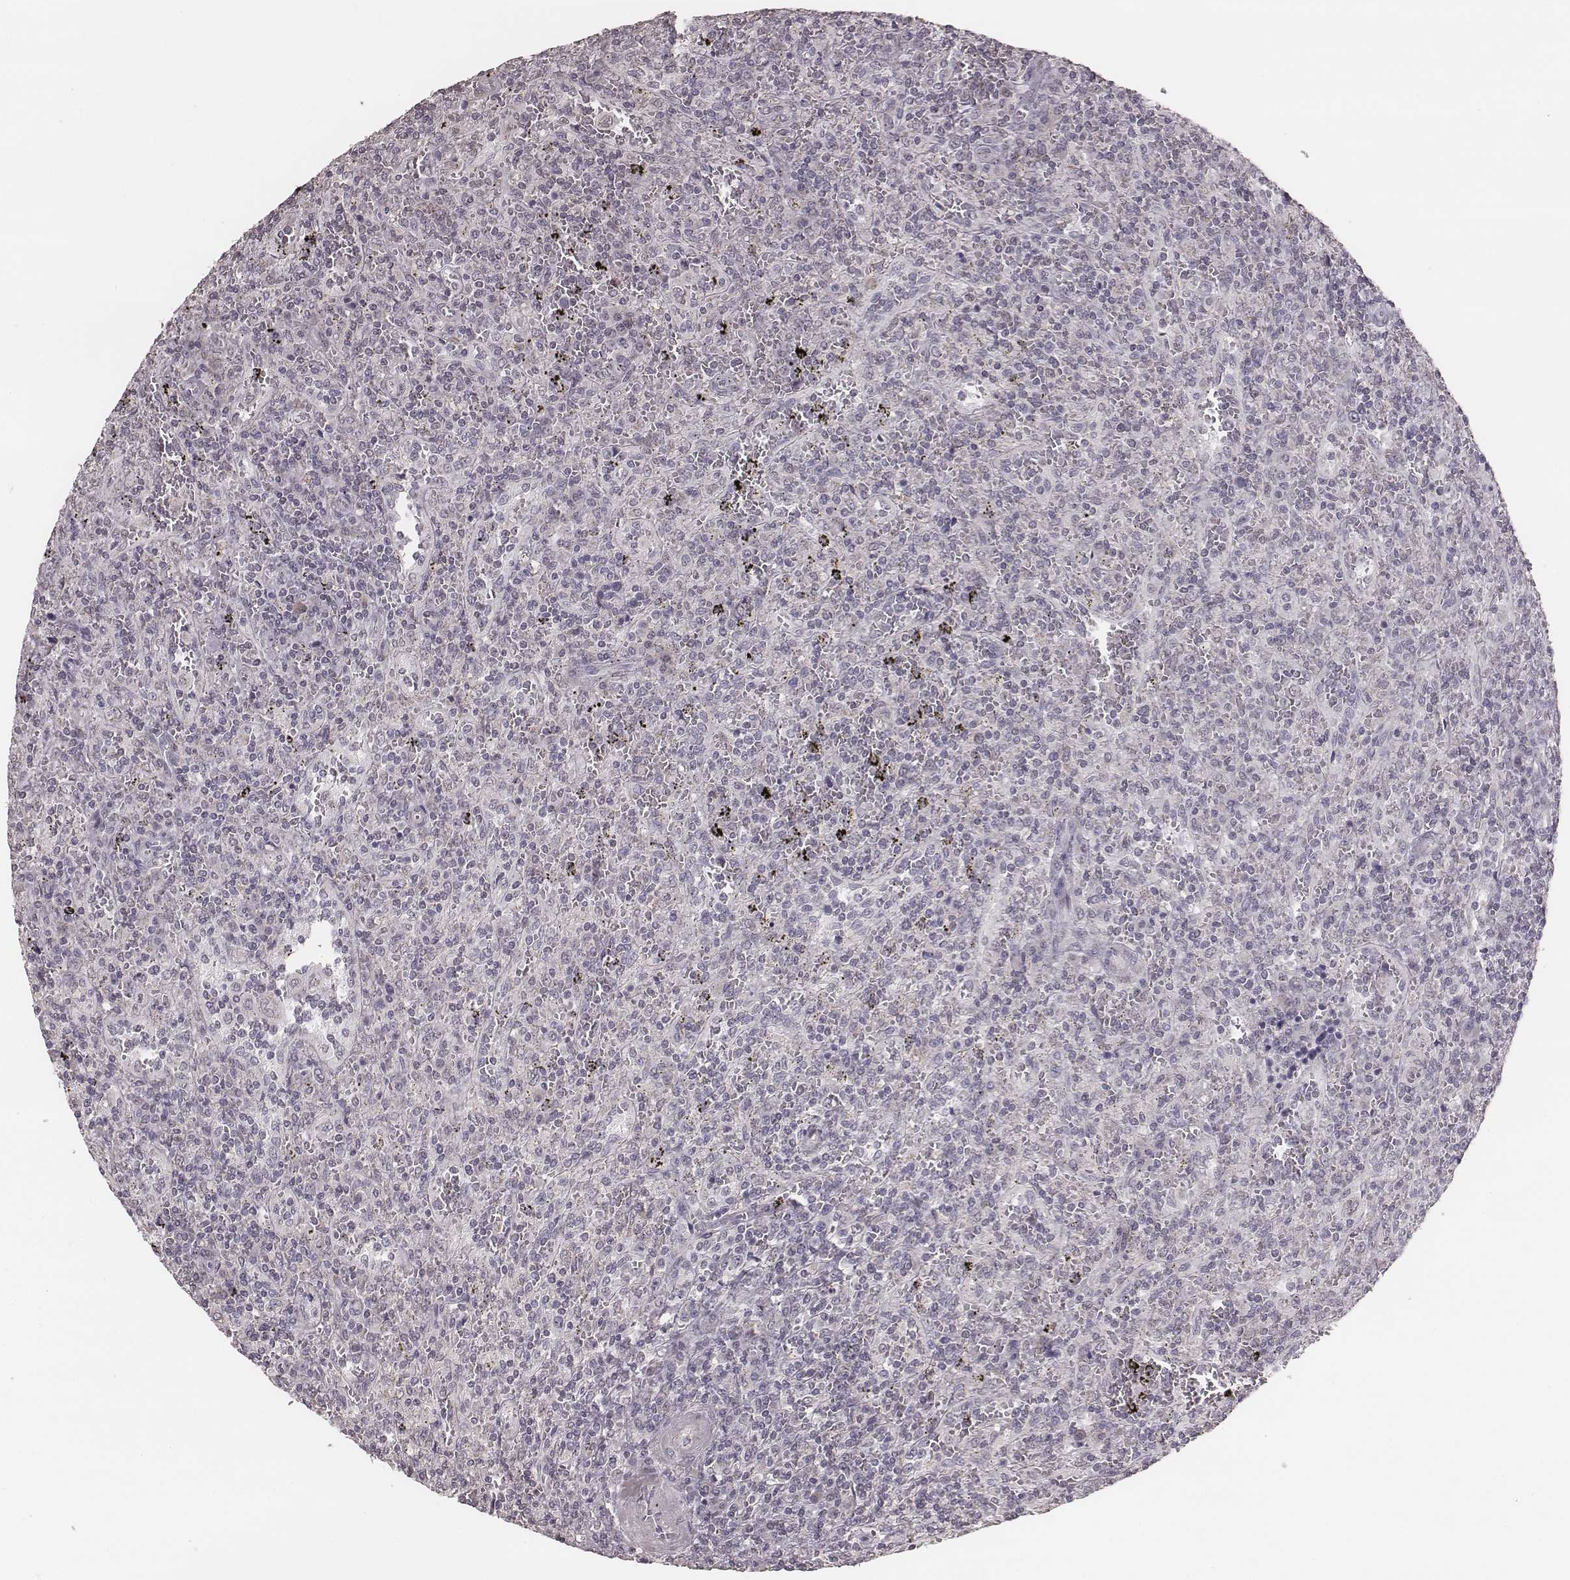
{"staining": {"intensity": "negative", "quantity": "none", "location": "none"}, "tissue": "lymphoma", "cell_type": "Tumor cells", "image_type": "cancer", "snomed": [{"axis": "morphology", "description": "Malignant lymphoma, non-Hodgkin's type, Low grade"}, {"axis": "topography", "description": "Spleen"}], "caption": "IHC image of neoplastic tissue: human lymphoma stained with DAB demonstrates no significant protein staining in tumor cells.", "gene": "SLC7A4", "patient": {"sex": "male", "age": 62}}